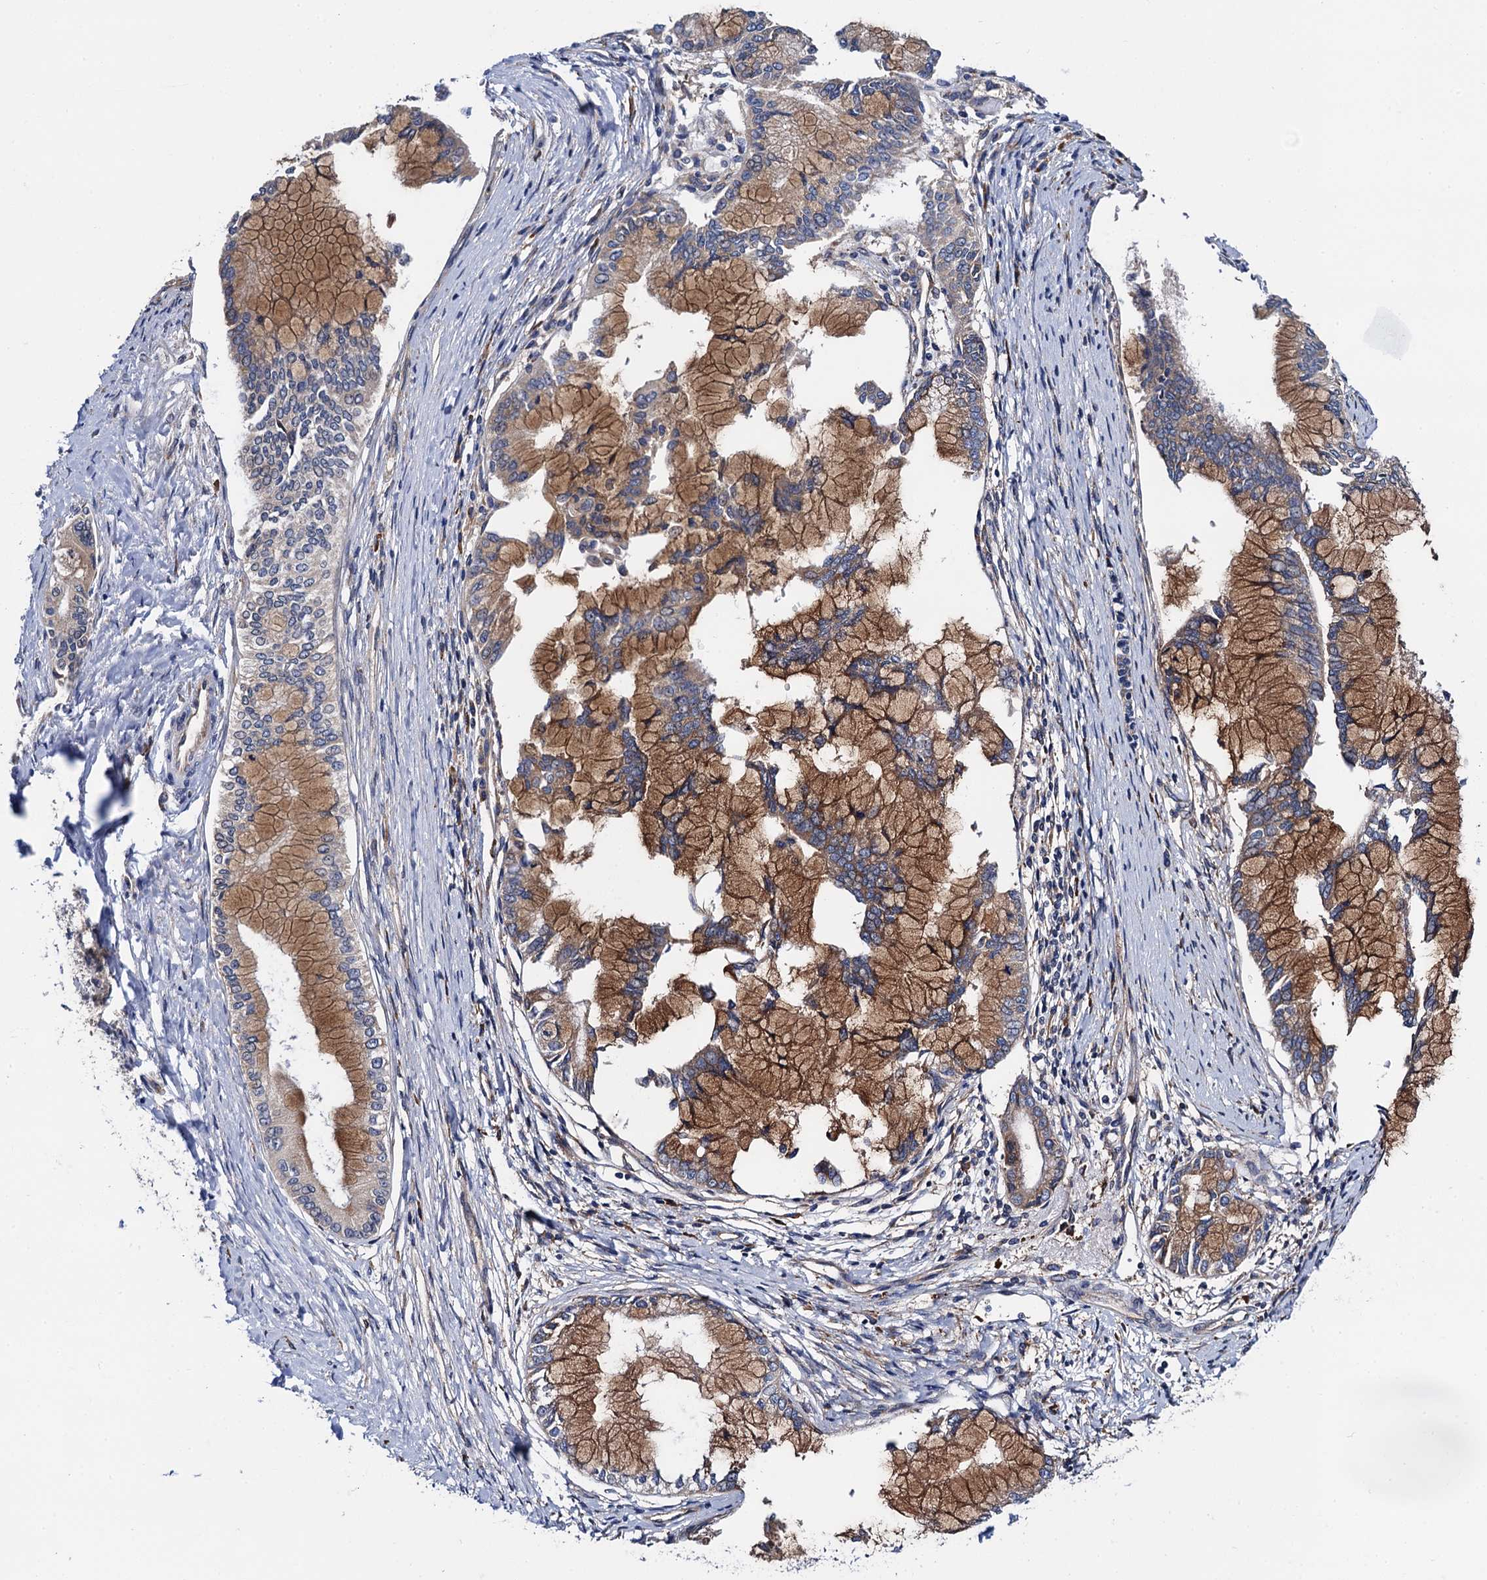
{"staining": {"intensity": "moderate", "quantity": ">75%", "location": "cytoplasmic/membranous"}, "tissue": "pancreatic cancer", "cell_type": "Tumor cells", "image_type": "cancer", "snomed": [{"axis": "morphology", "description": "Adenocarcinoma, NOS"}, {"axis": "topography", "description": "Pancreas"}], "caption": "Pancreatic cancer stained with a brown dye reveals moderate cytoplasmic/membranous positive expression in approximately >75% of tumor cells.", "gene": "PGLS", "patient": {"sex": "male", "age": 46}}